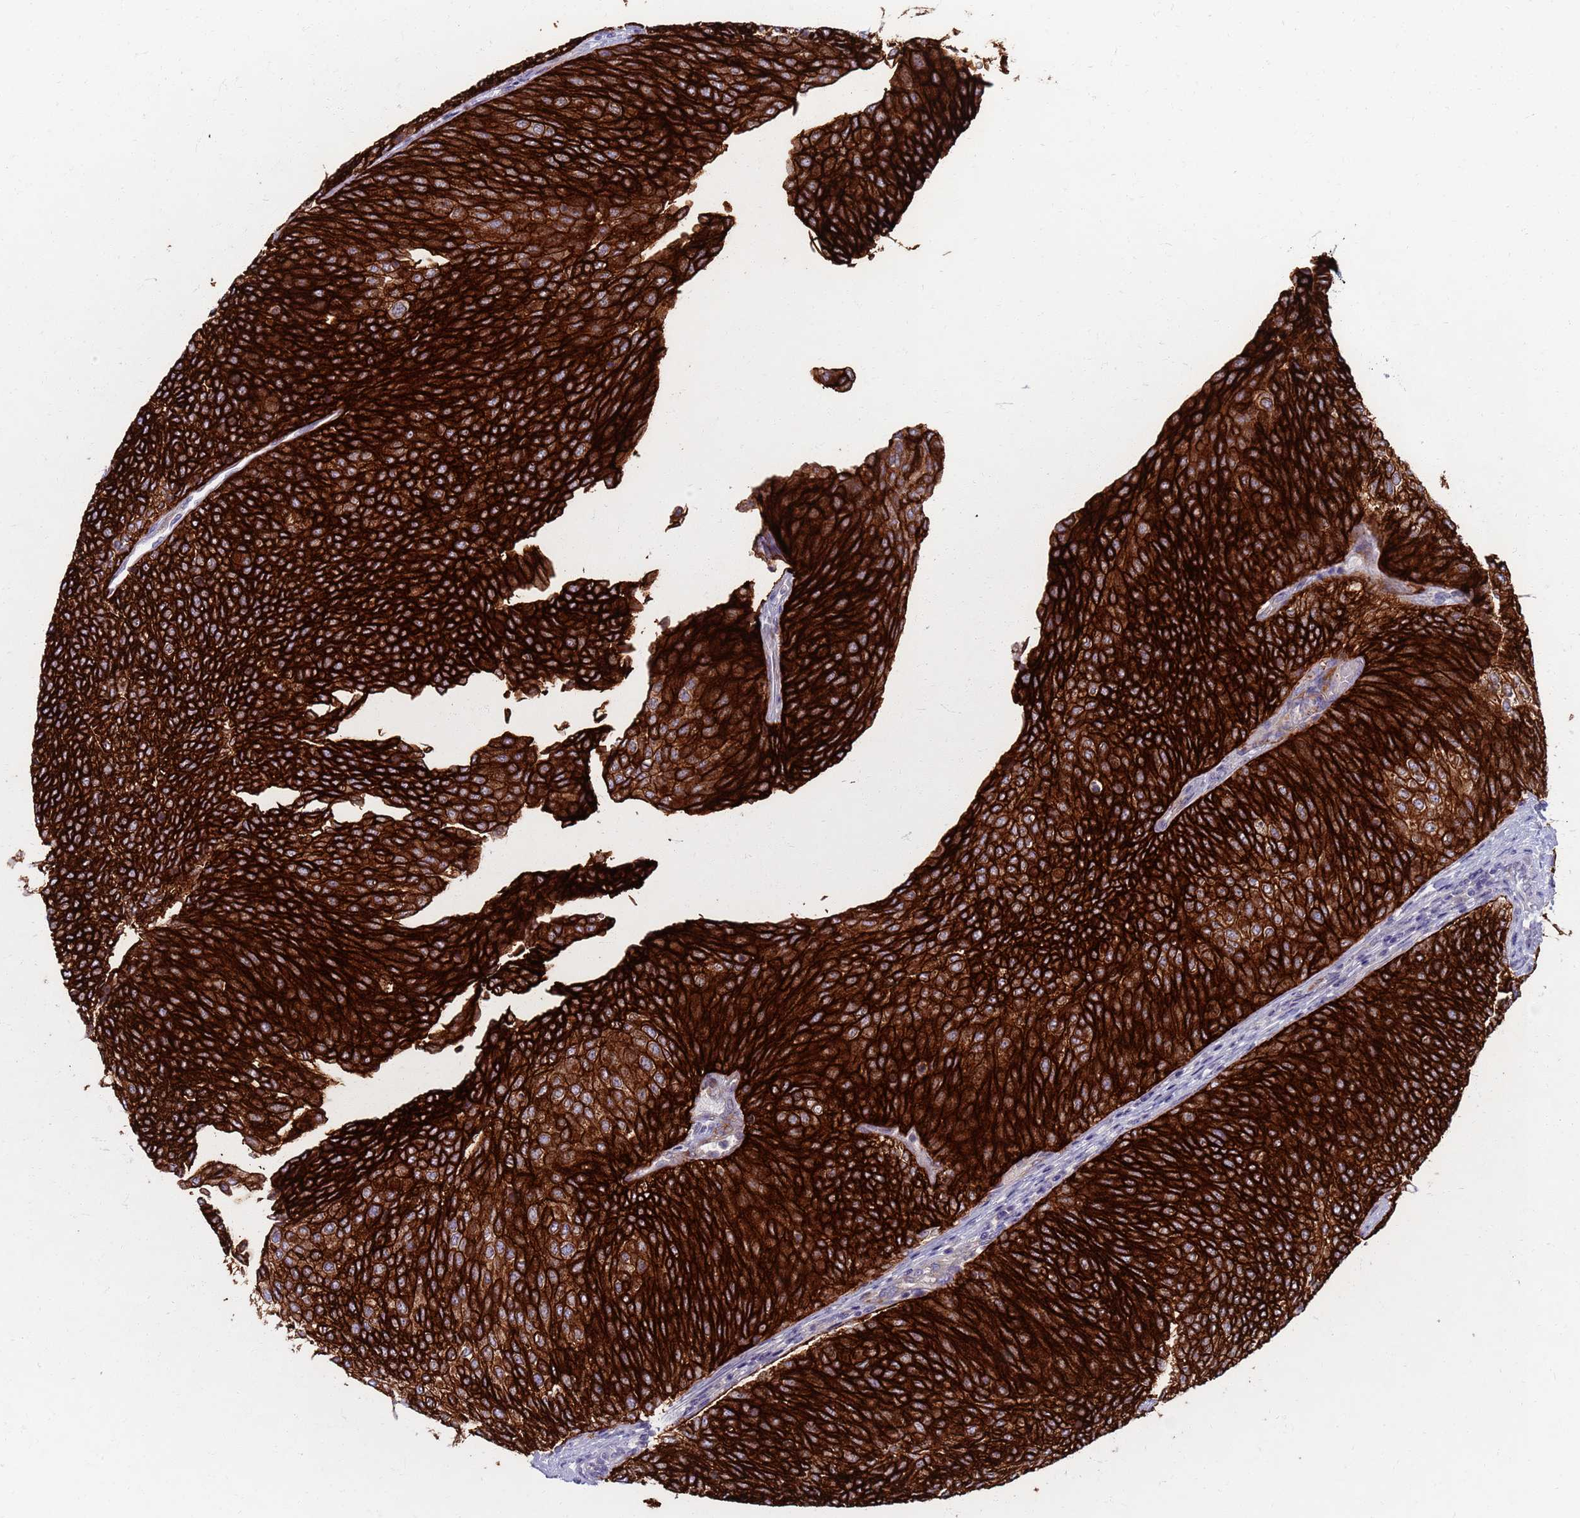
{"staining": {"intensity": "strong", "quantity": ">75%", "location": "cytoplasmic/membranous"}, "tissue": "urothelial cancer", "cell_type": "Tumor cells", "image_type": "cancer", "snomed": [{"axis": "morphology", "description": "Urothelial carcinoma, Low grade"}, {"axis": "topography", "description": "Urinary bladder"}], "caption": "Human urothelial cancer stained with a brown dye reveals strong cytoplasmic/membranous positive expression in about >75% of tumor cells.", "gene": "CLCA2", "patient": {"sex": "female", "age": 79}}